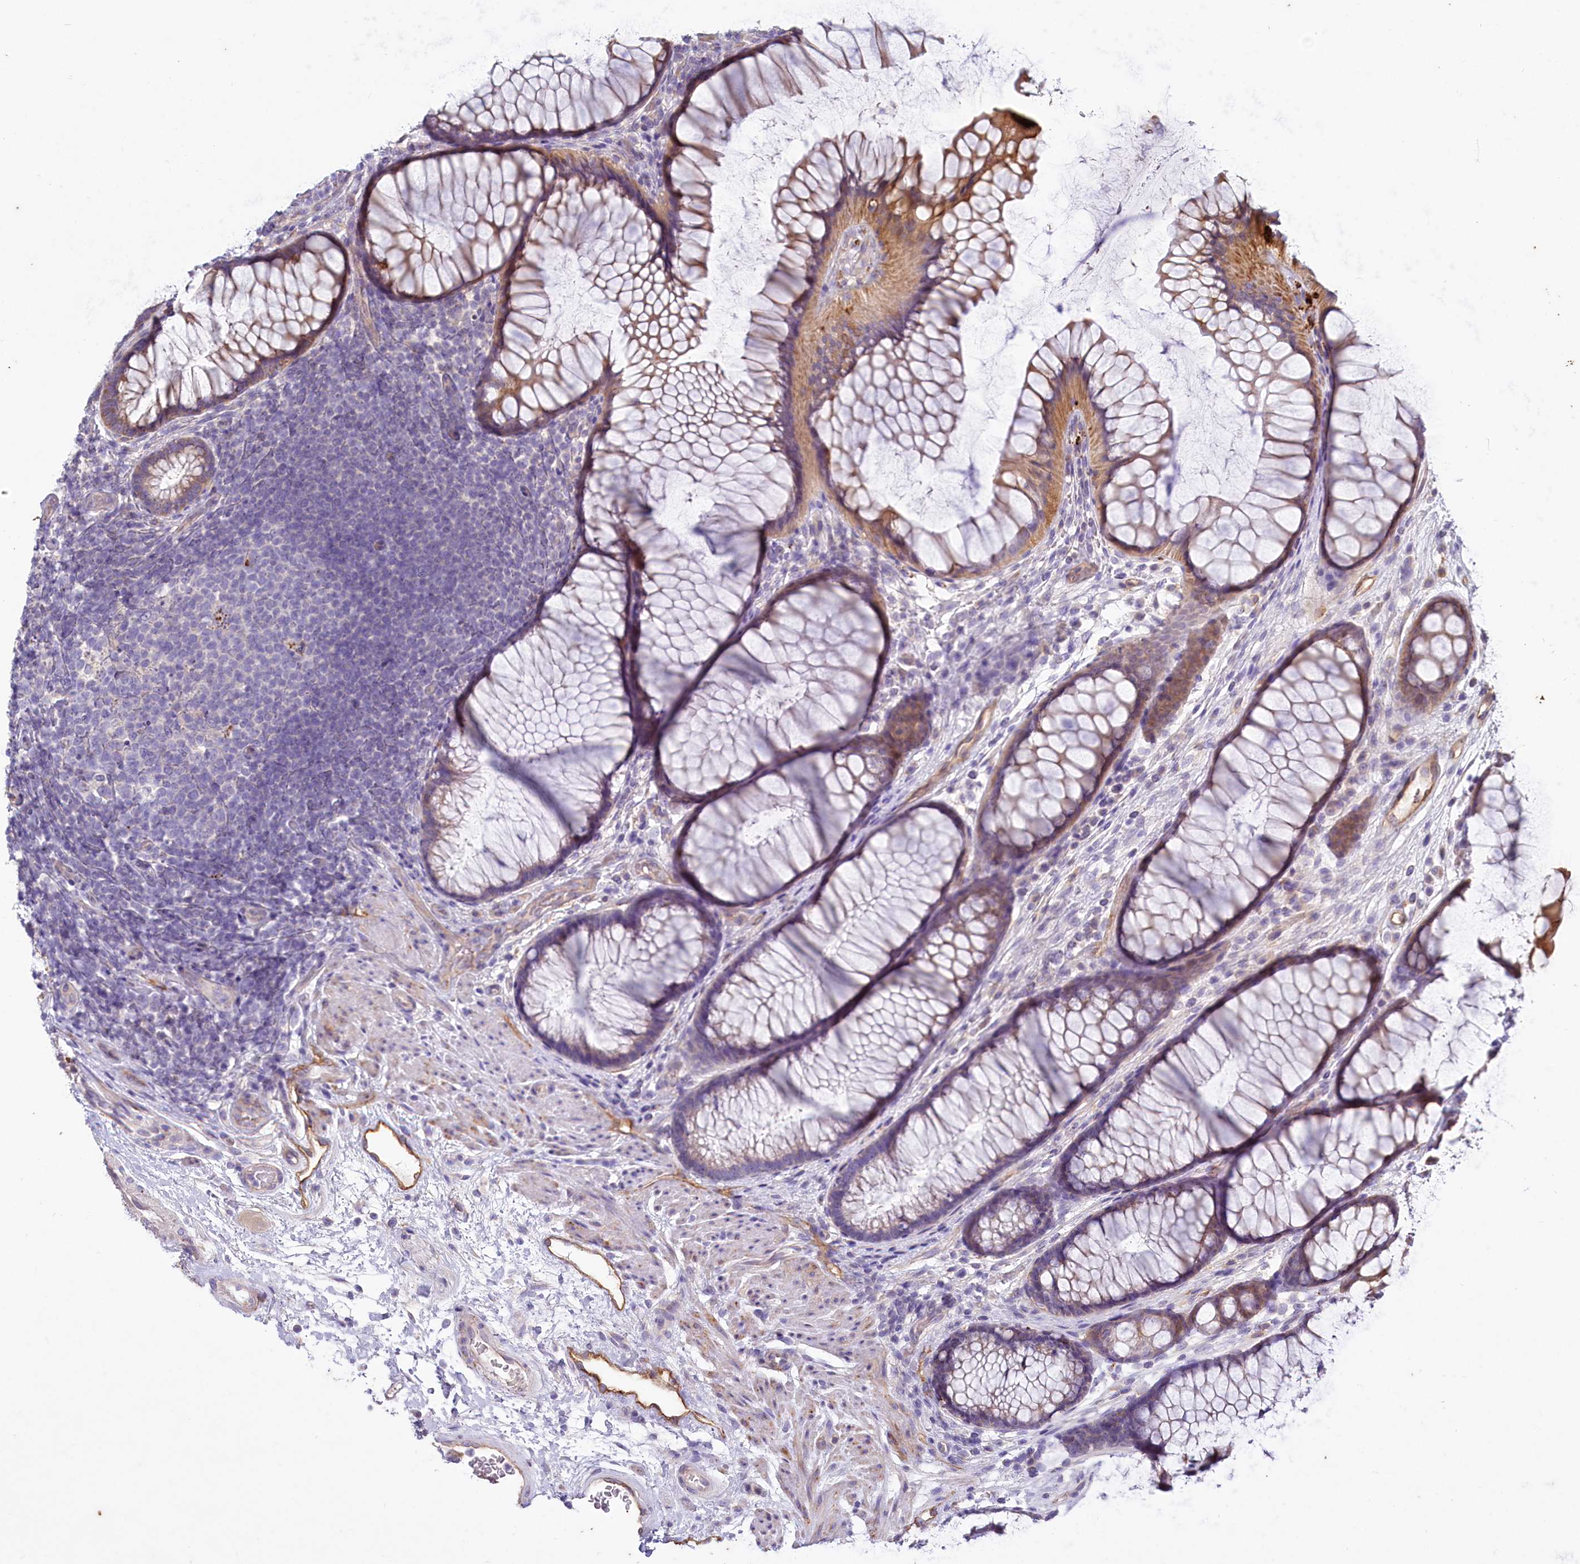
{"staining": {"intensity": "moderate", "quantity": ">75%", "location": "cytoplasmic/membranous"}, "tissue": "colon", "cell_type": "Endothelial cells", "image_type": "normal", "snomed": [{"axis": "morphology", "description": "Normal tissue, NOS"}, {"axis": "topography", "description": "Colon"}], "caption": "This histopathology image reveals immunohistochemistry (IHC) staining of normal human colon, with medium moderate cytoplasmic/membranous staining in approximately >75% of endothelial cells.", "gene": "LMOD3", "patient": {"sex": "female", "age": 82}}